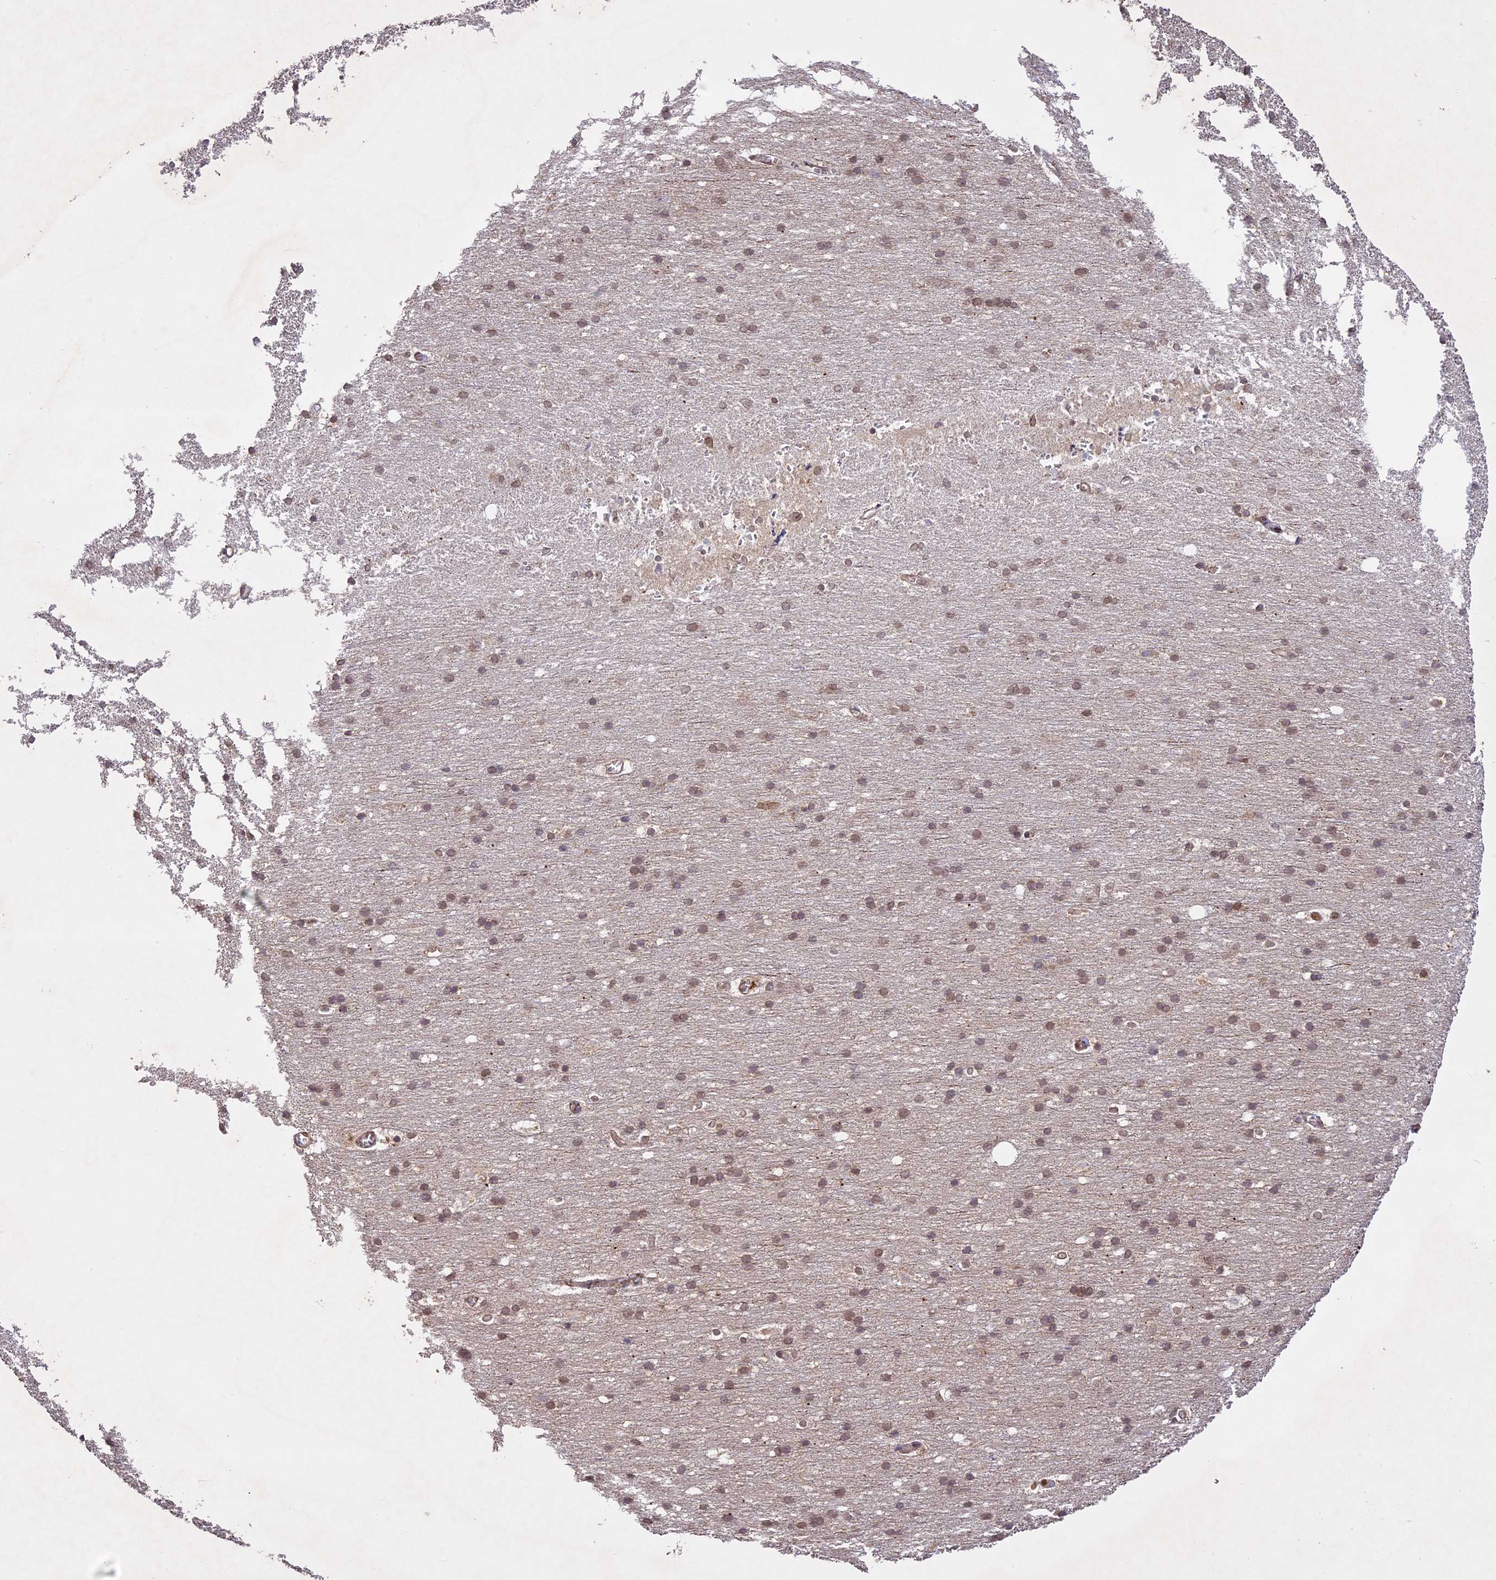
{"staining": {"intensity": "moderate", "quantity": ">75%", "location": "cytoplasmic/membranous"}, "tissue": "cerebral cortex", "cell_type": "Endothelial cells", "image_type": "normal", "snomed": [{"axis": "morphology", "description": "Normal tissue, NOS"}, {"axis": "topography", "description": "Cerebral cortex"}], "caption": "Cerebral cortex stained with DAB immunohistochemistry (IHC) displays medium levels of moderate cytoplasmic/membranous positivity in about >75% of endothelial cells.", "gene": "DGKH", "patient": {"sex": "male", "age": 54}}